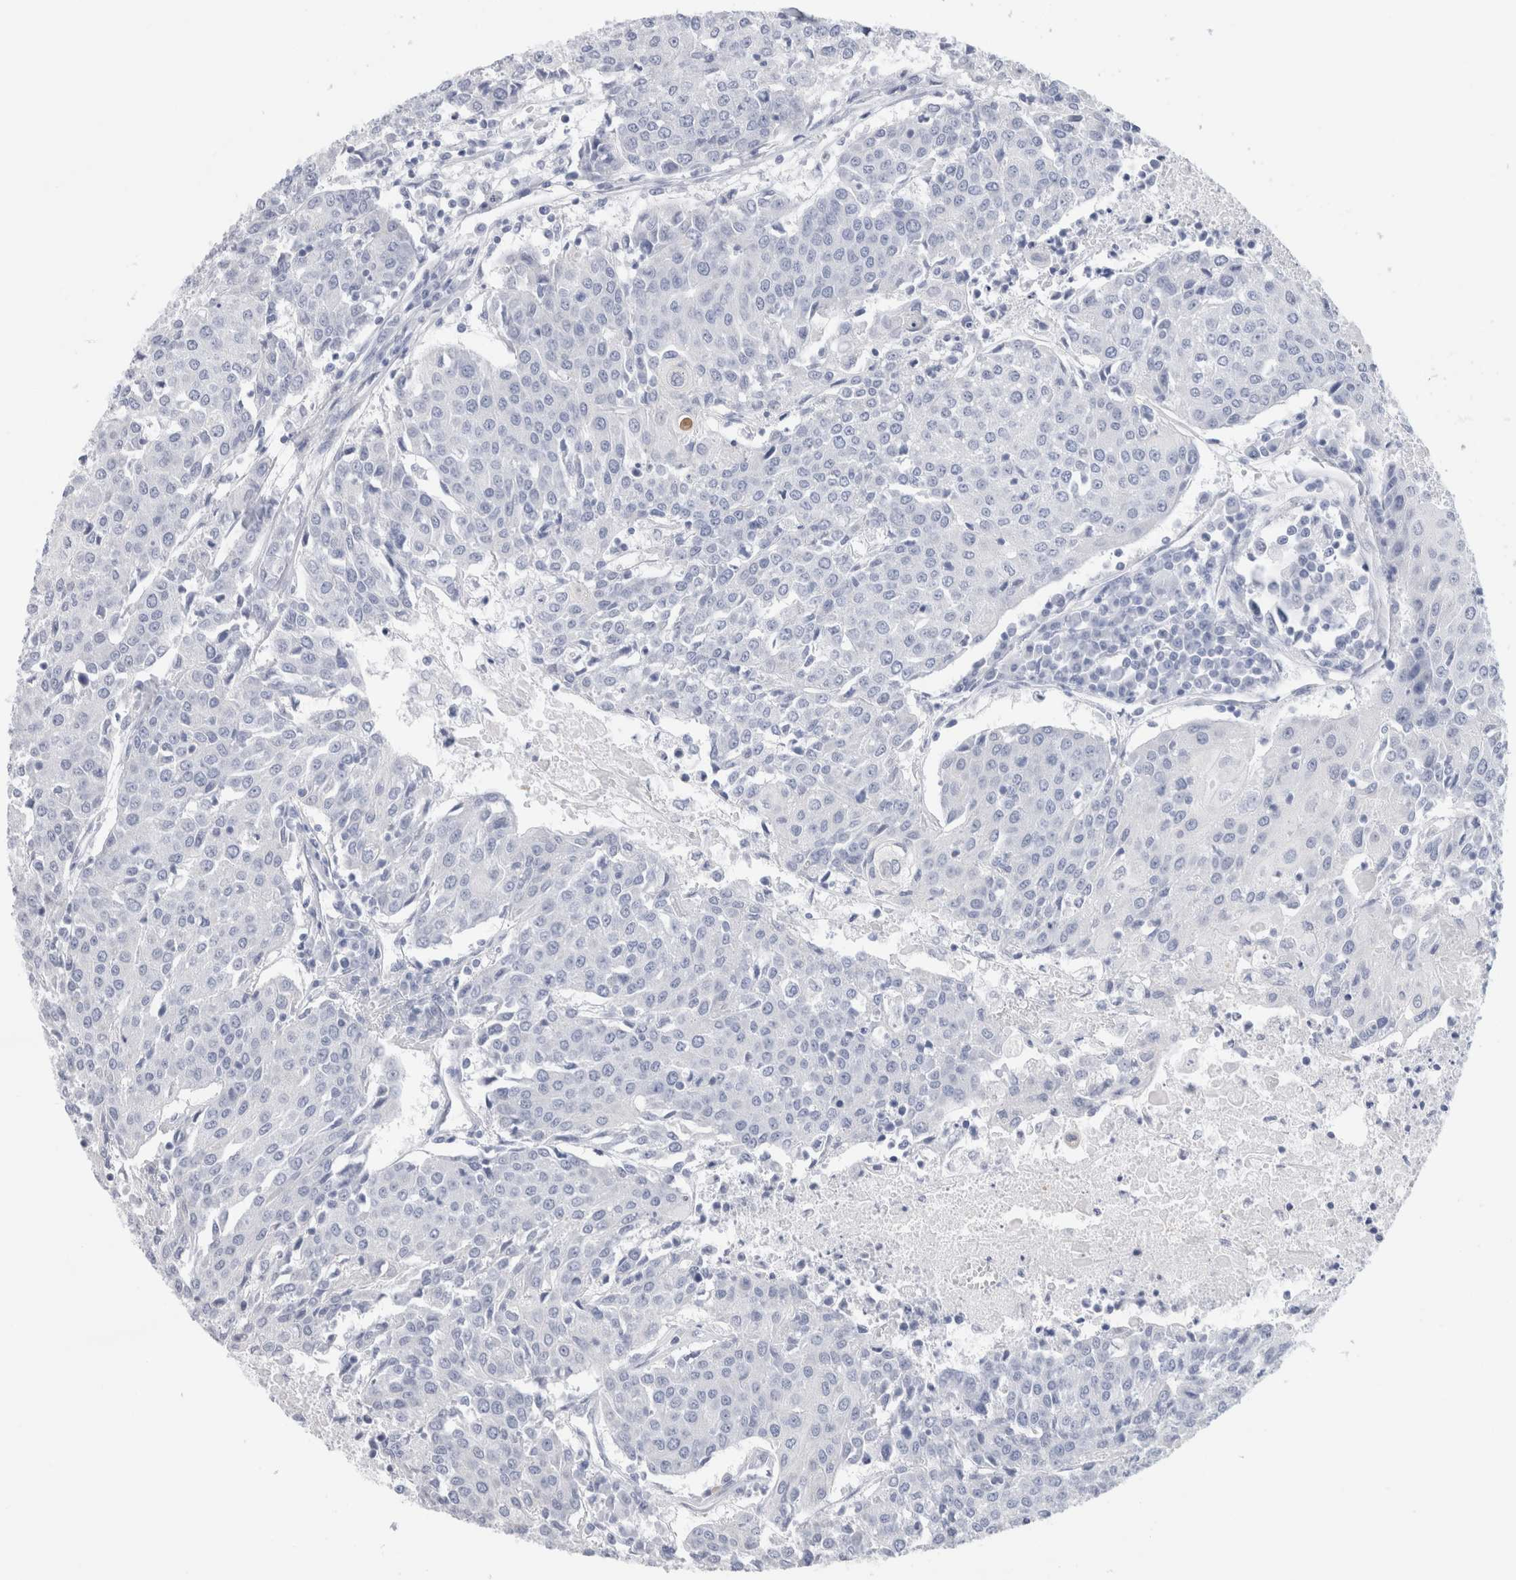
{"staining": {"intensity": "negative", "quantity": "none", "location": "none"}, "tissue": "urothelial cancer", "cell_type": "Tumor cells", "image_type": "cancer", "snomed": [{"axis": "morphology", "description": "Urothelial carcinoma, High grade"}, {"axis": "topography", "description": "Urinary bladder"}], "caption": "An immunohistochemistry image of urothelial cancer is shown. There is no staining in tumor cells of urothelial cancer.", "gene": "ECHDC2", "patient": {"sex": "female", "age": 85}}